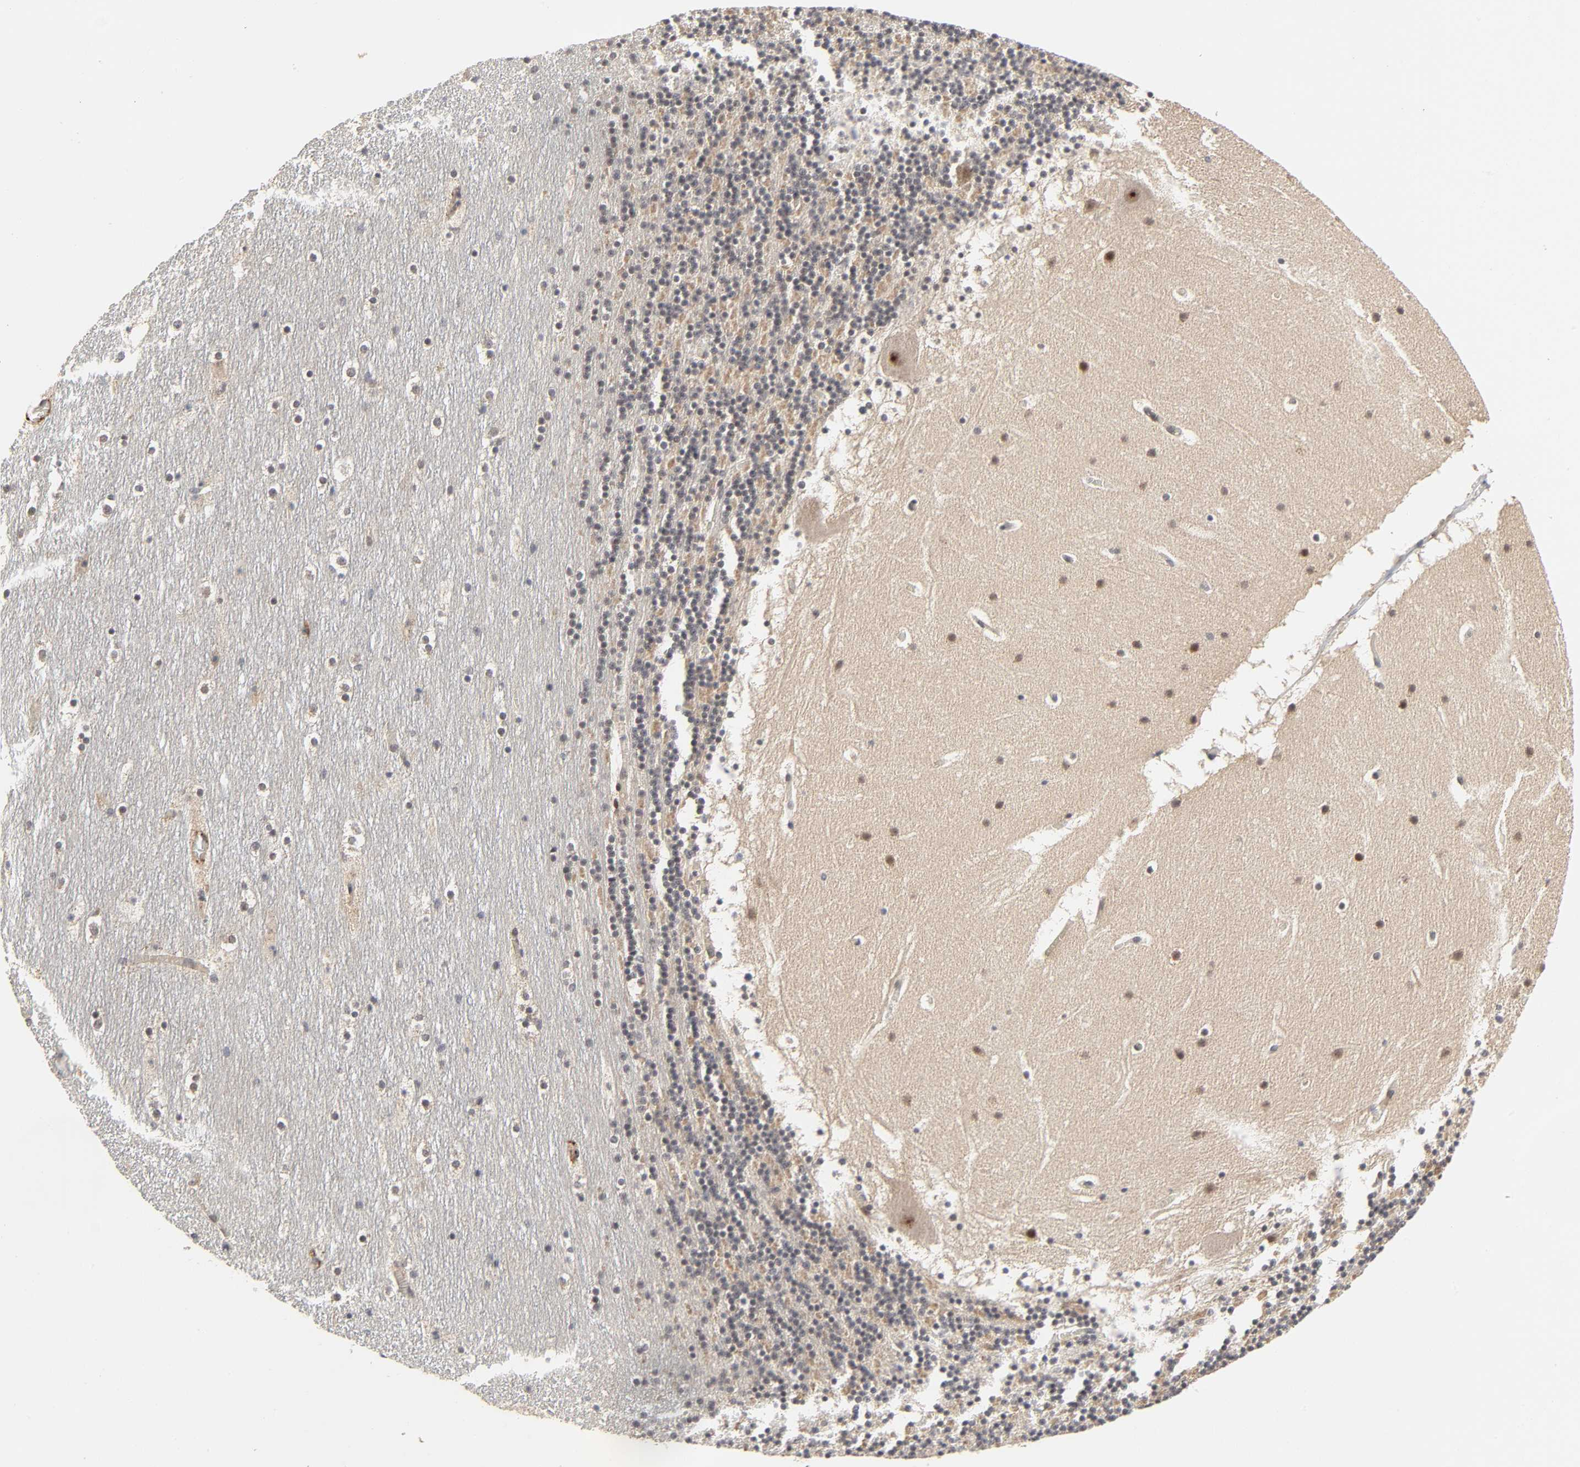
{"staining": {"intensity": "negative", "quantity": "none", "location": "none"}, "tissue": "cerebellum", "cell_type": "Cells in granular layer", "image_type": "normal", "snomed": [{"axis": "morphology", "description": "Normal tissue, NOS"}, {"axis": "topography", "description": "Cerebellum"}], "caption": "DAB (3,3'-diaminobenzidine) immunohistochemical staining of benign human cerebellum reveals no significant expression in cells in granular layer.", "gene": "ZKSCAN8", "patient": {"sex": "male", "age": 45}}